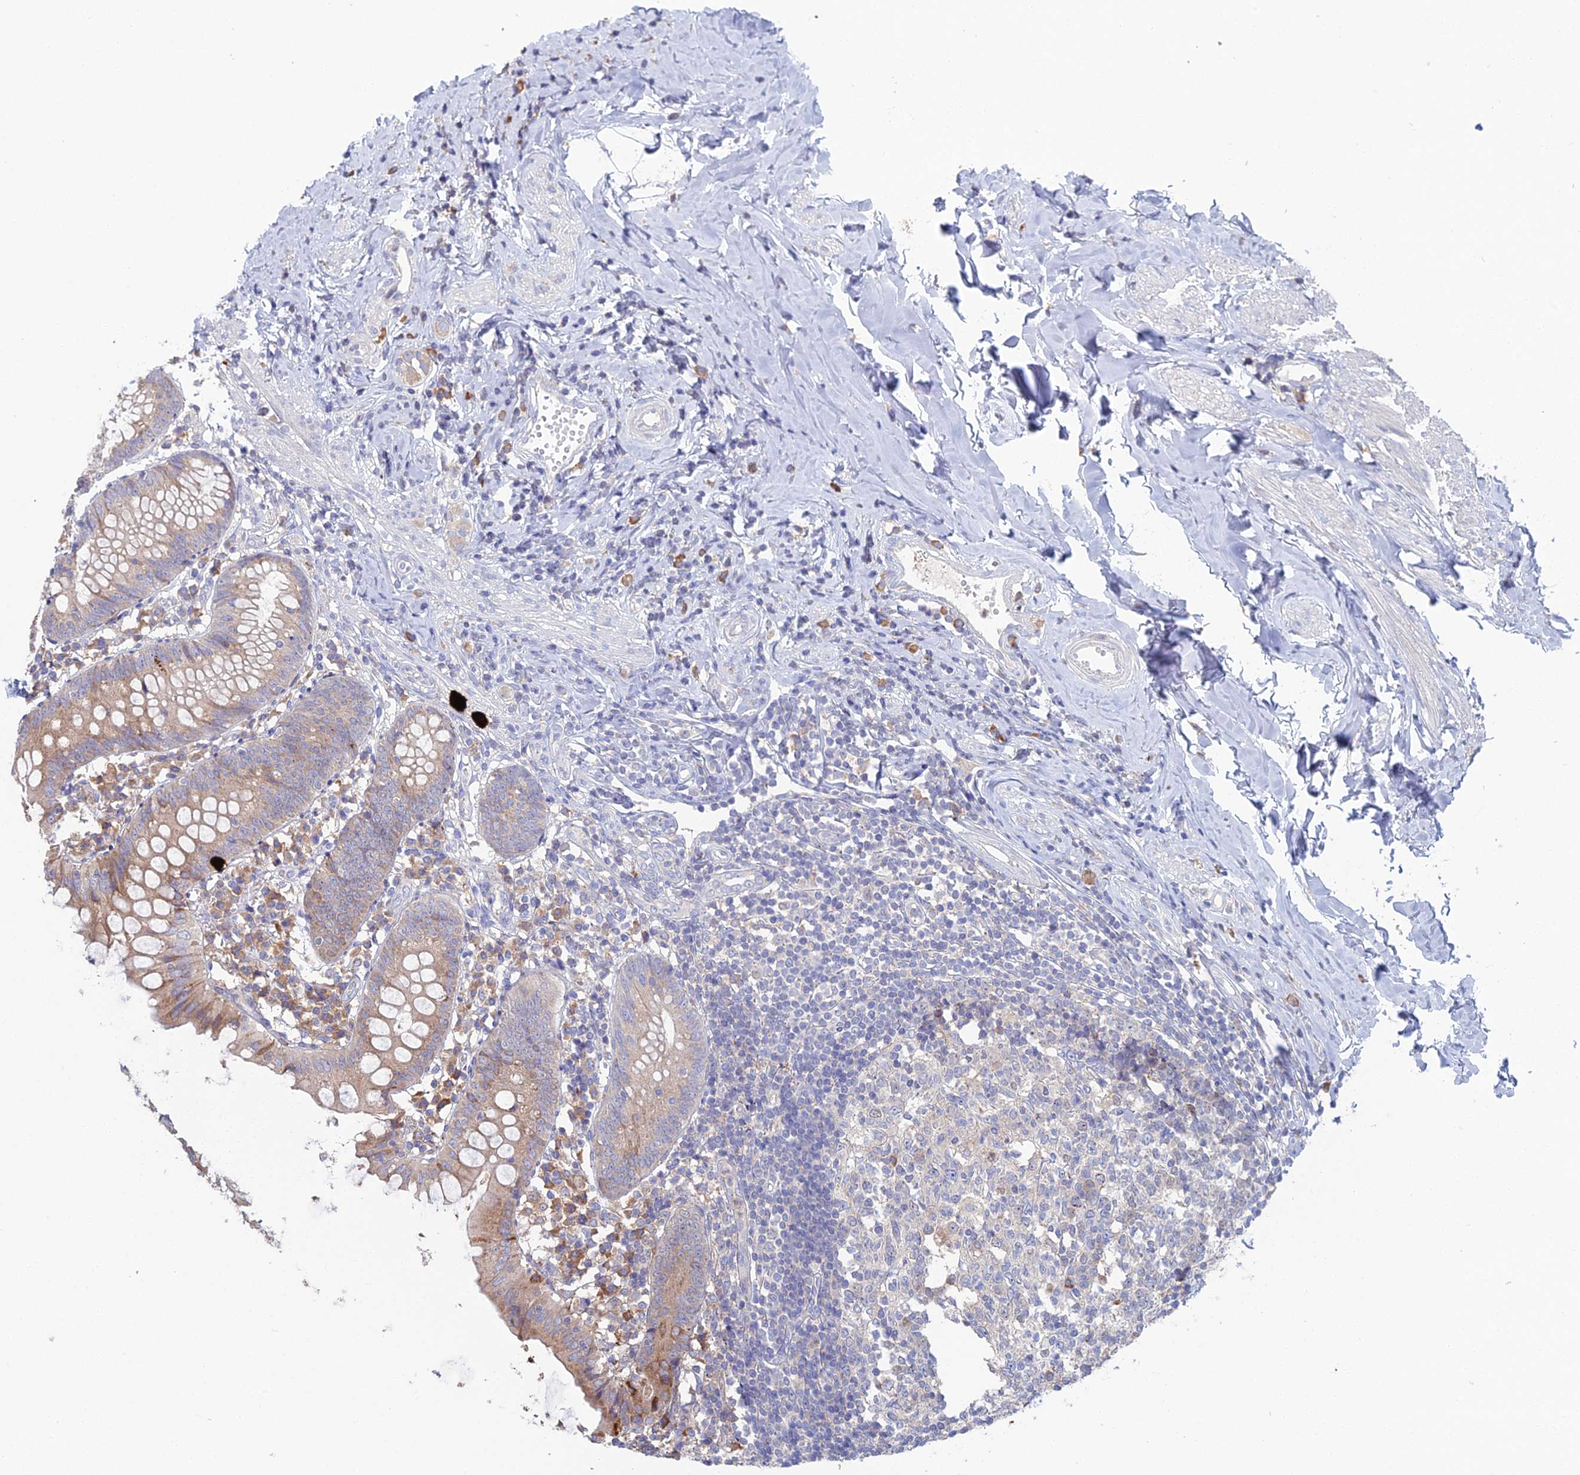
{"staining": {"intensity": "moderate", "quantity": "25%-75%", "location": "cytoplasmic/membranous"}, "tissue": "appendix", "cell_type": "Glandular cells", "image_type": "normal", "snomed": [{"axis": "morphology", "description": "Normal tissue, NOS"}, {"axis": "topography", "description": "Appendix"}], "caption": "IHC image of unremarkable appendix: human appendix stained using IHC displays medium levels of moderate protein expression localized specifically in the cytoplasmic/membranous of glandular cells, appearing as a cytoplasmic/membranous brown color.", "gene": "TRAPPC6A", "patient": {"sex": "female", "age": 54}}